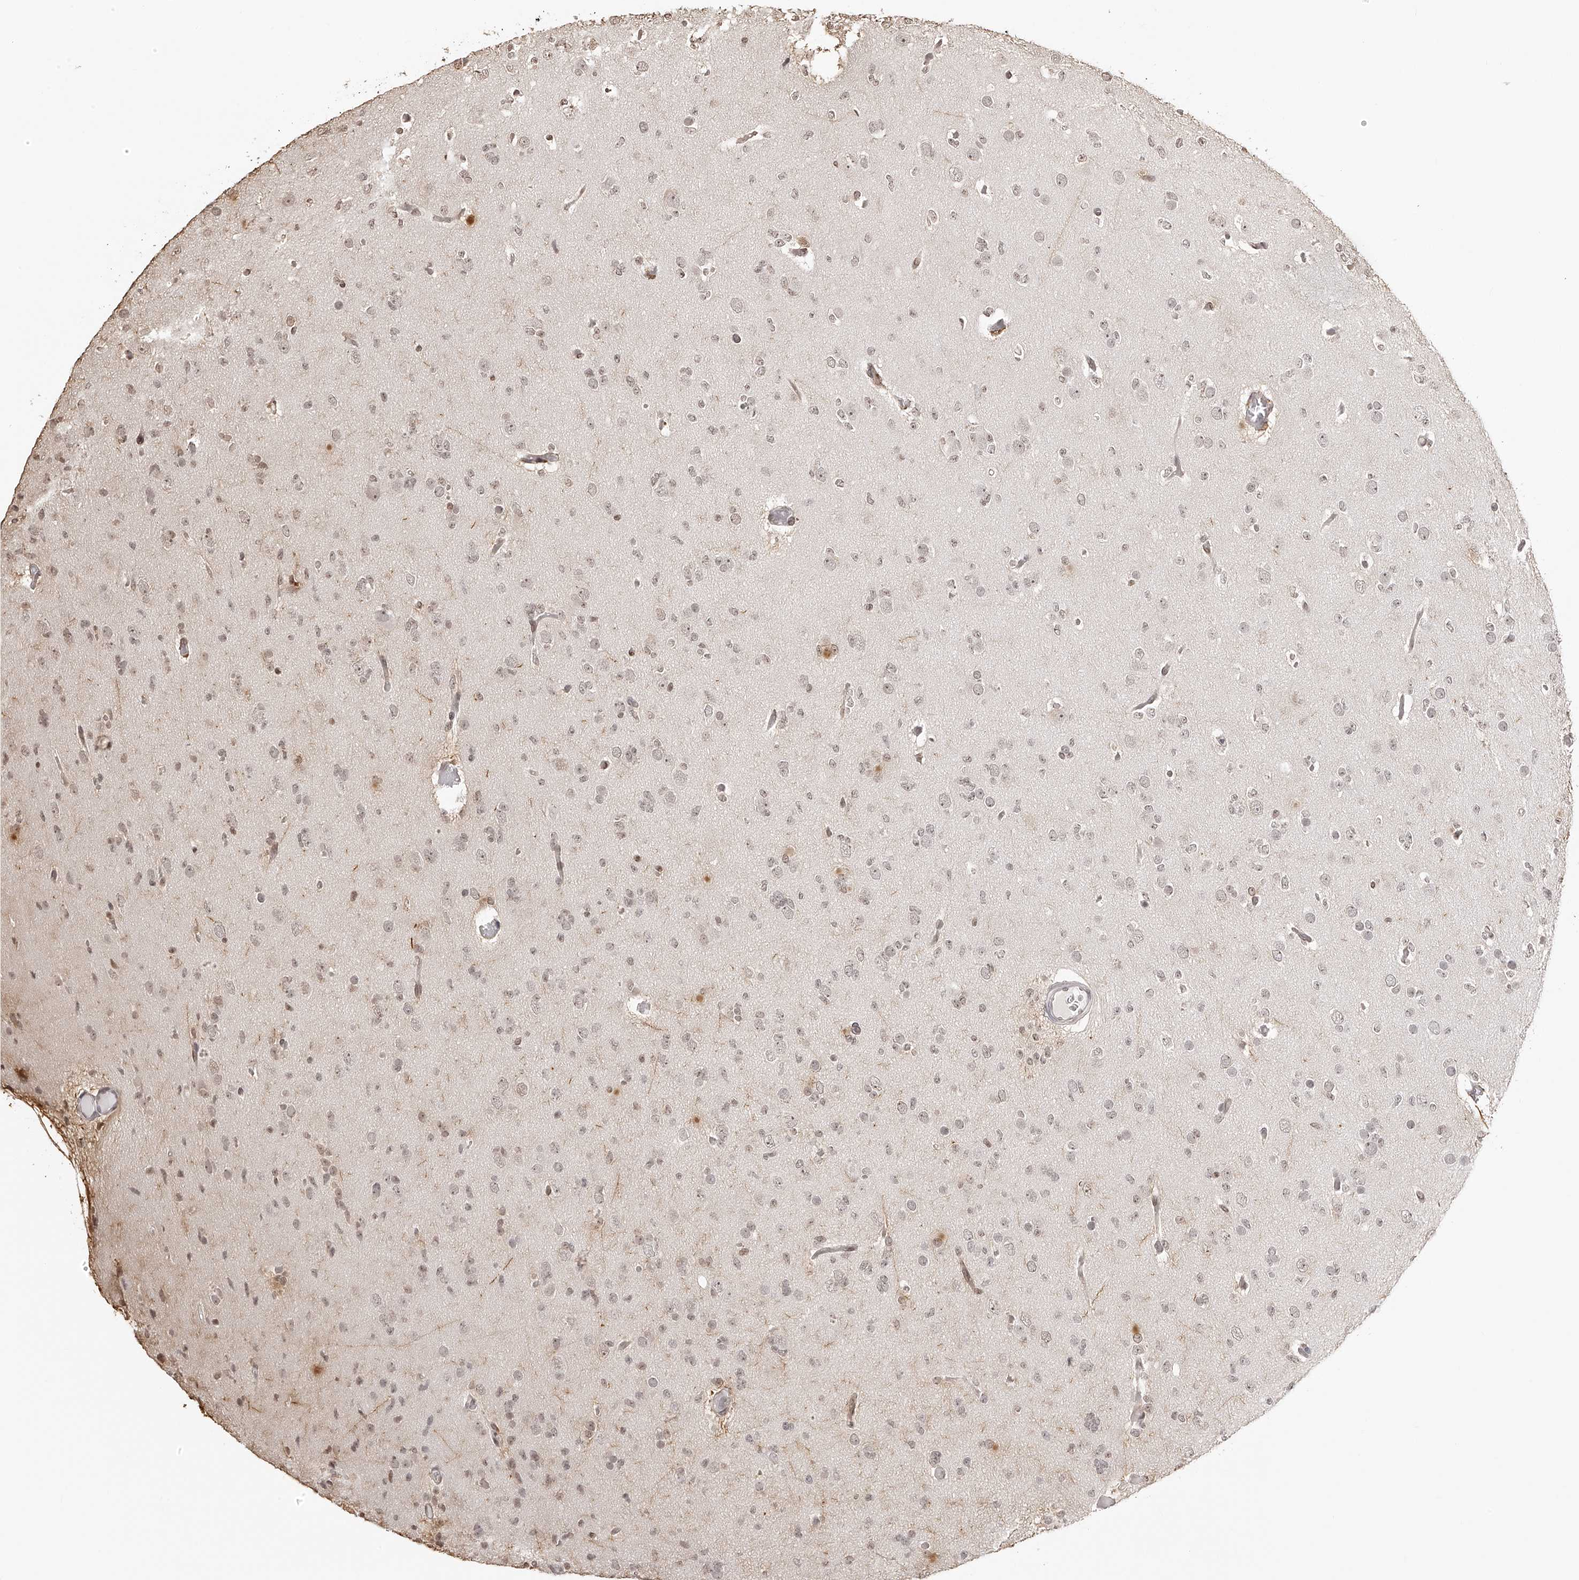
{"staining": {"intensity": "weak", "quantity": "25%-75%", "location": "nuclear"}, "tissue": "glioma", "cell_type": "Tumor cells", "image_type": "cancer", "snomed": [{"axis": "morphology", "description": "Glioma, malignant, Low grade"}, {"axis": "topography", "description": "Brain"}], "caption": "A high-resolution histopathology image shows immunohistochemistry (IHC) staining of glioma, which displays weak nuclear expression in approximately 25%-75% of tumor cells.", "gene": "ZNF503", "patient": {"sex": "female", "age": 22}}